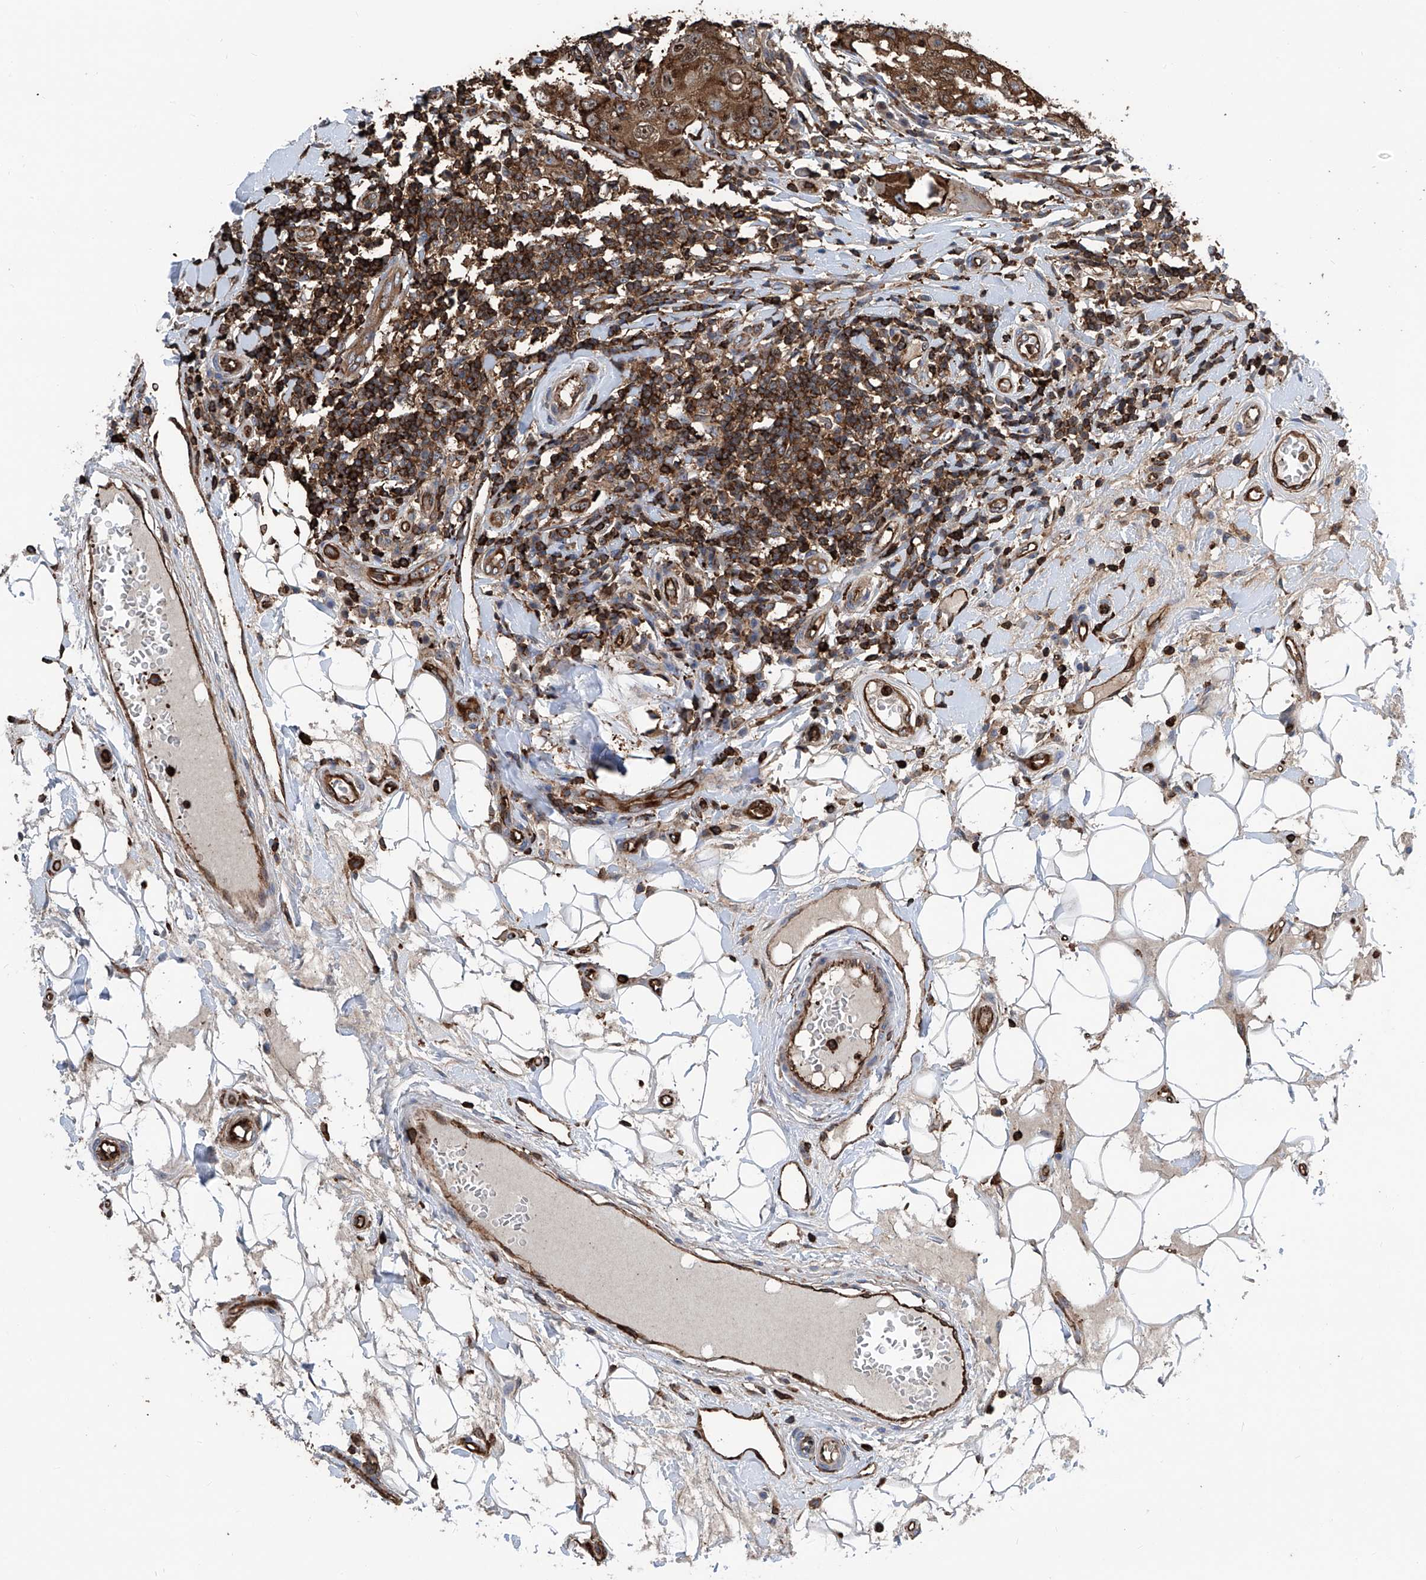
{"staining": {"intensity": "strong", "quantity": ">75%", "location": "cytoplasmic/membranous"}, "tissue": "breast cancer", "cell_type": "Tumor cells", "image_type": "cancer", "snomed": [{"axis": "morphology", "description": "Duct carcinoma"}, {"axis": "topography", "description": "Breast"}], "caption": "DAB (3,3'-diaminobenzidine) immunohistochemical staining of breast cancer demonstrates strong cytoplasmic/membranous protein positivity in about >75% of tumor cells.", "gene": "ZNF484", "patient": {"sex": "female", "age": 27}}